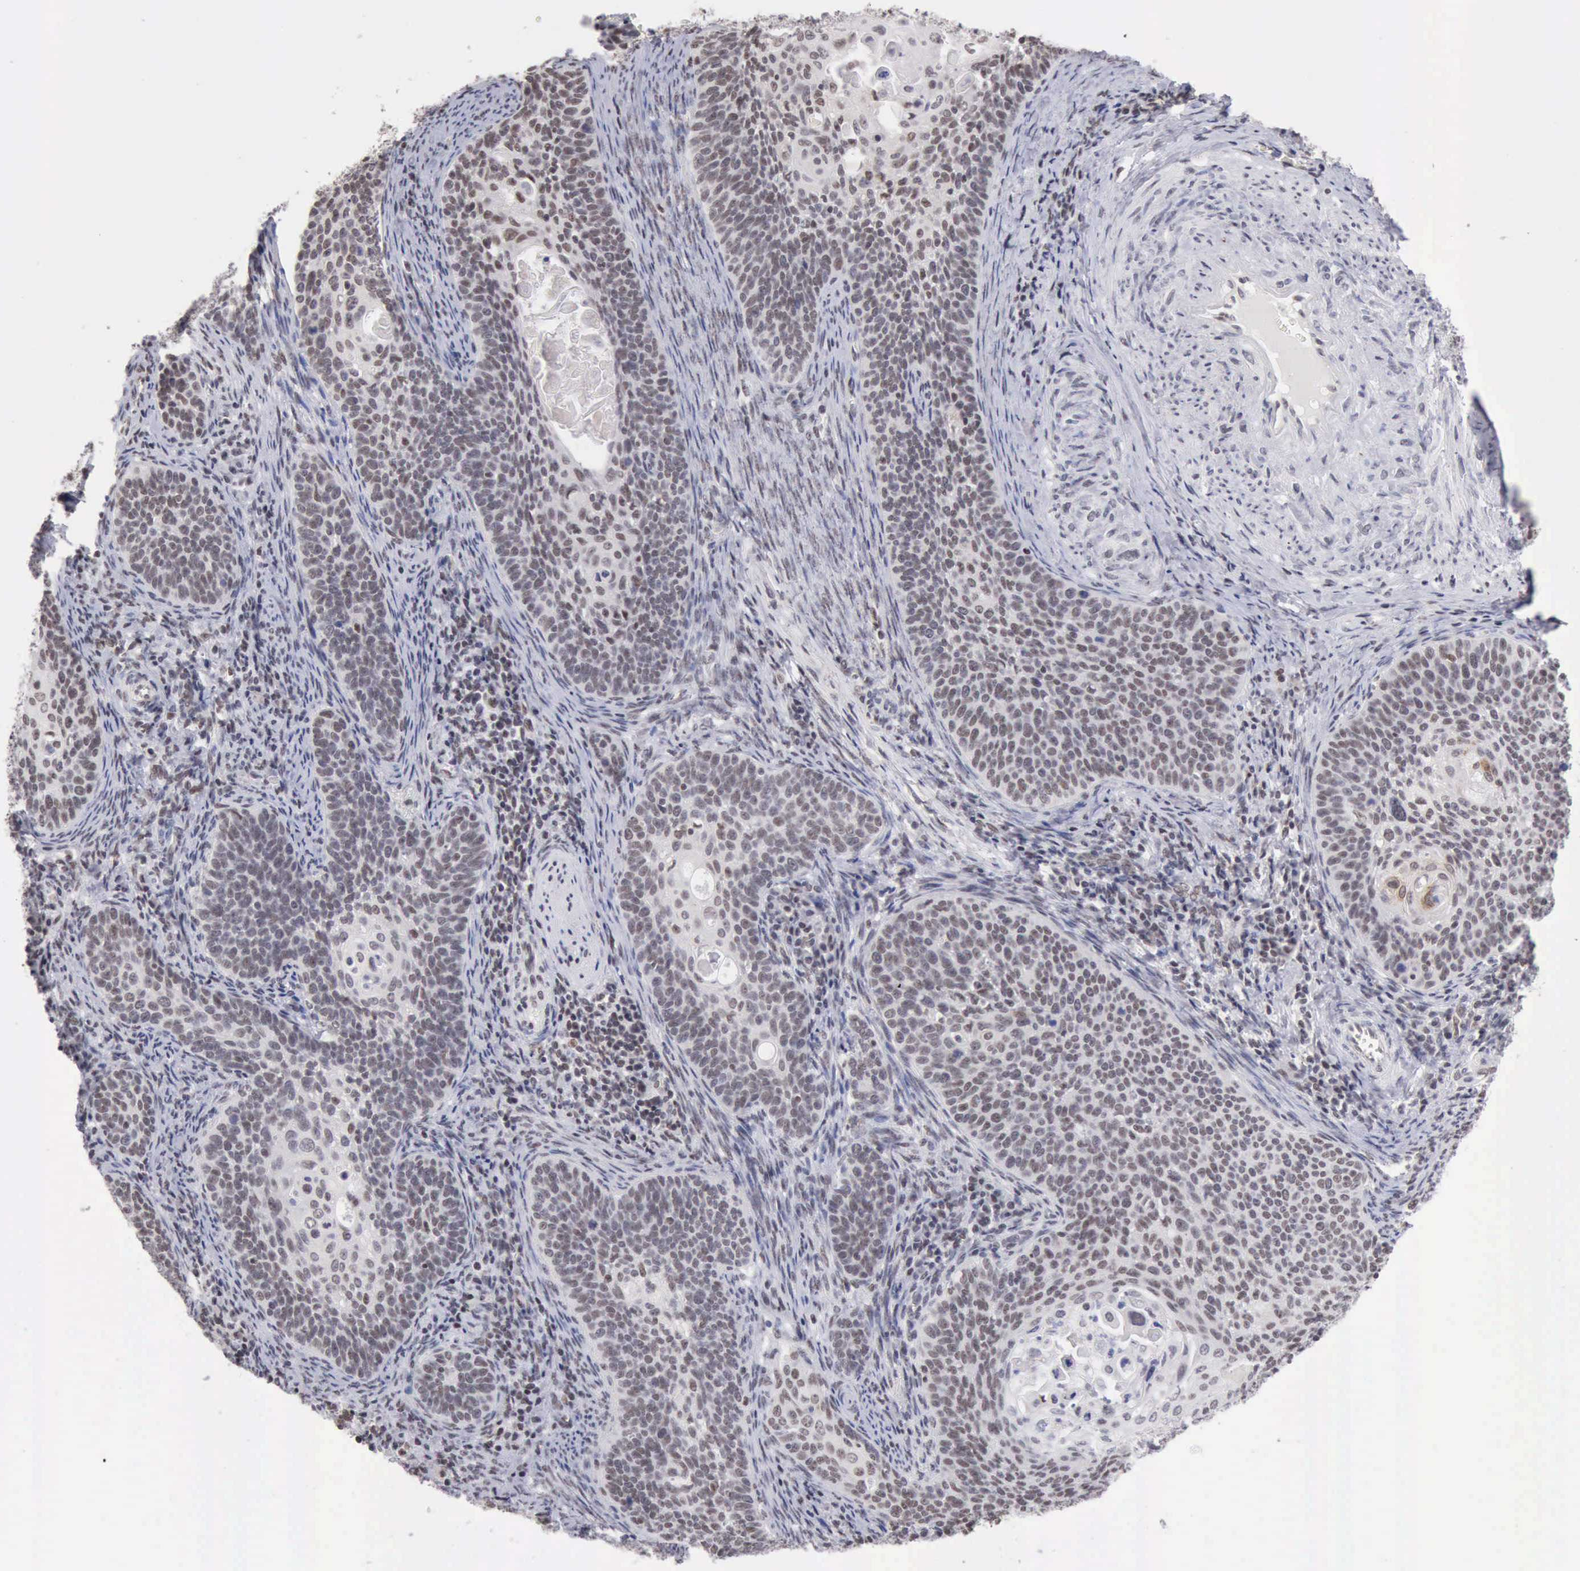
{"staining": {"intensity": "weak", "quantity": "25%-75%", "location": "nuclear"}, "tissue": "cervical cancer", "cell_type": "Tumor cells", "image_type": "cancer", "snomed": [{"axis": "morphology", "description": "Squamous cell carcinoma, NOS"}, {"axis": "topography", "description": "Cervix"}], "caption": "A high-resolution image shows immunohistochemistry (IHC) staining of cervical cancer (squamous cell carcinoma), which reveals weak nuclear expression in approximately 25%-75% of tumor cells.", "gene": "TAF1", "patient": {"sex": "female", "age": 33}}